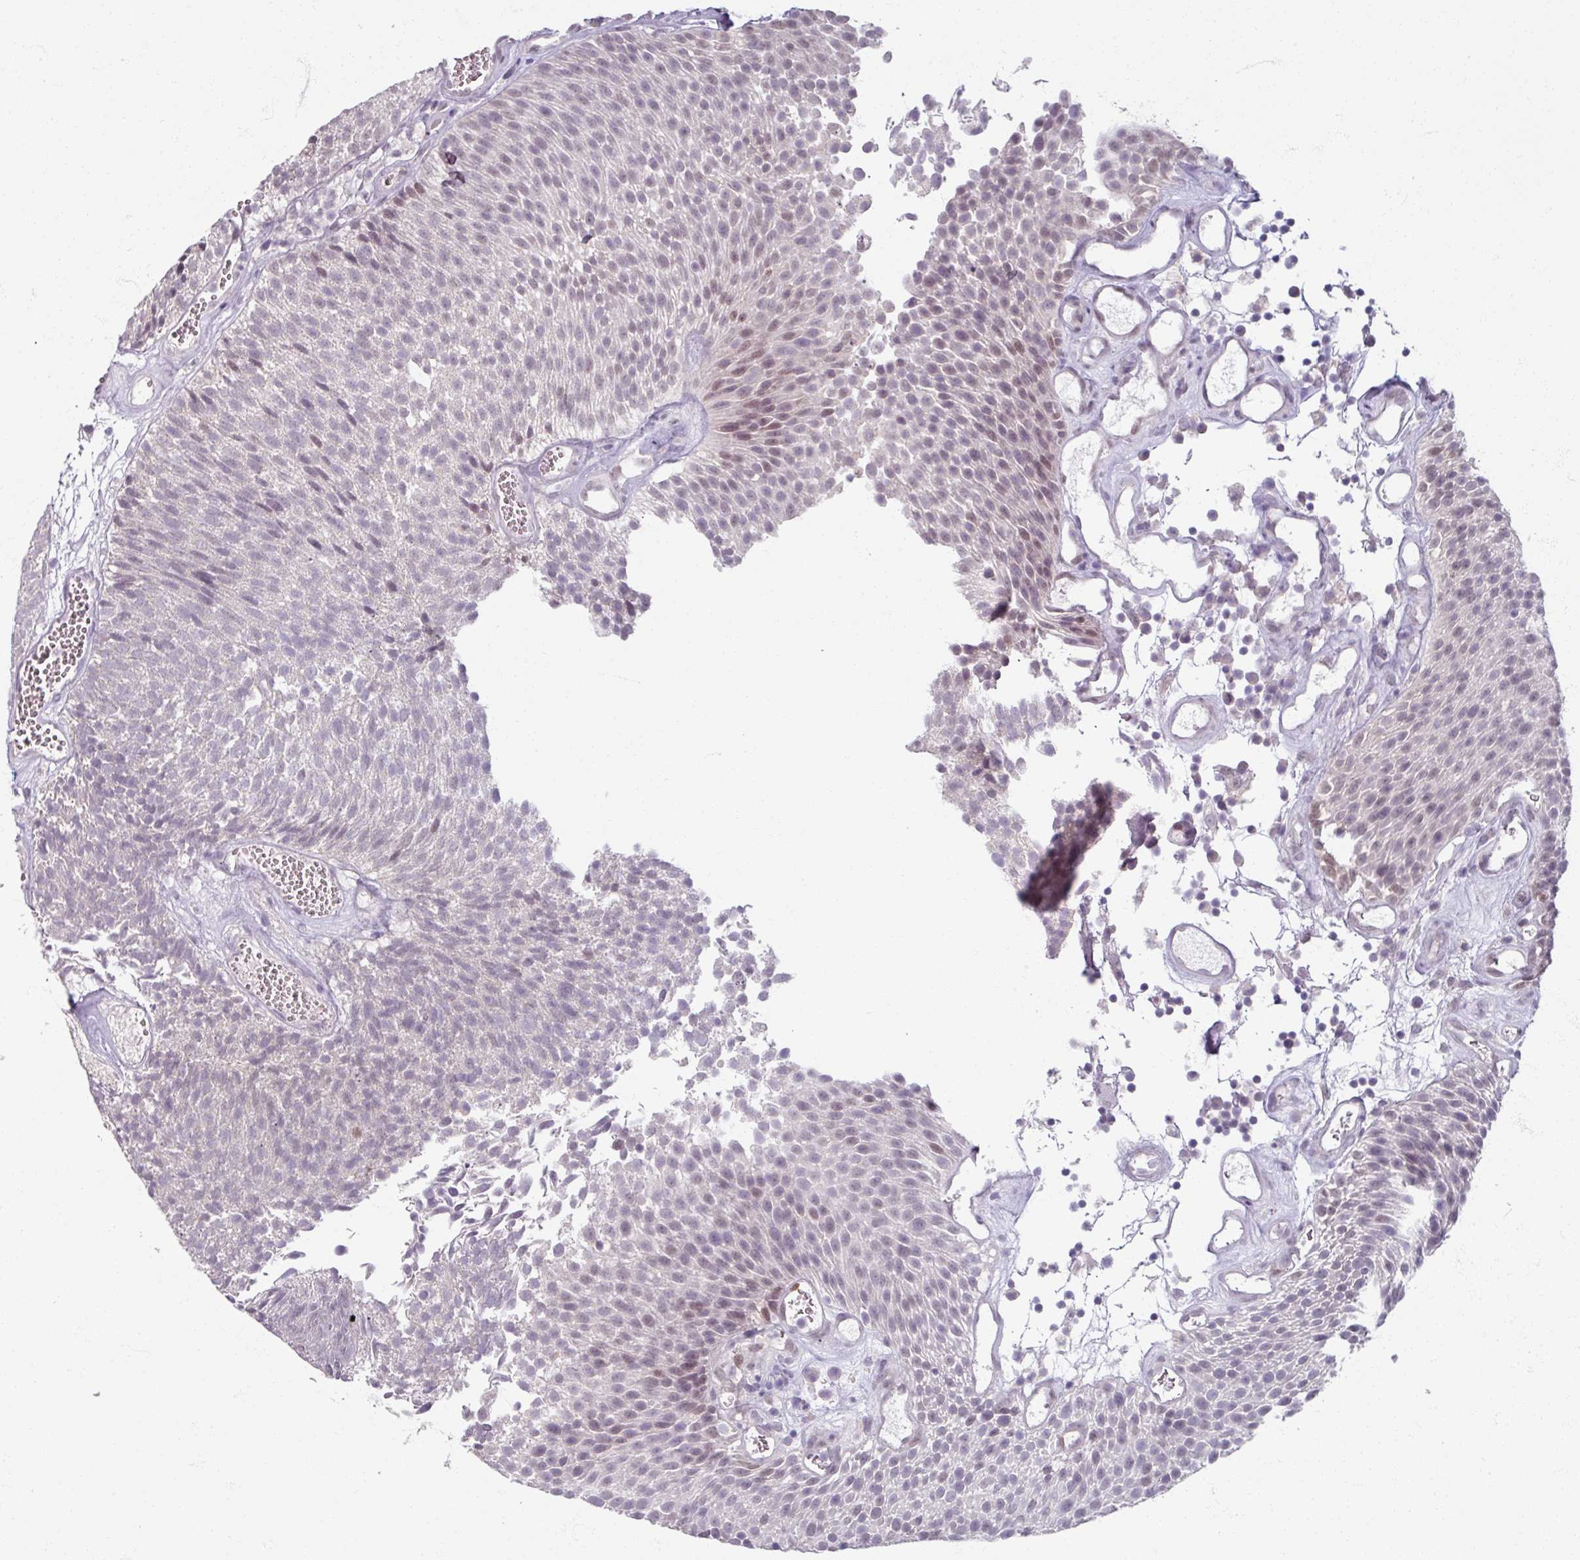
{"staining": {"intensity": "weak", "quantity": "<25%", "location": "nuclear"}, "tissue": "urothelial cancer", "cell_type": "Tumor cells", "image_type": "cancer", "snomed": [{"axis": "morphology", "description": "Urothelial carcinoma, Low grade"}, {"axis": "topography", "description": "Urinary bladder"}], "caption": "Tumor cells show no significant staining in urothelial cancer. Nuclei are stained in blue.", "gene": "SOX11", "patient": {"sex": "female", "age": 79}}